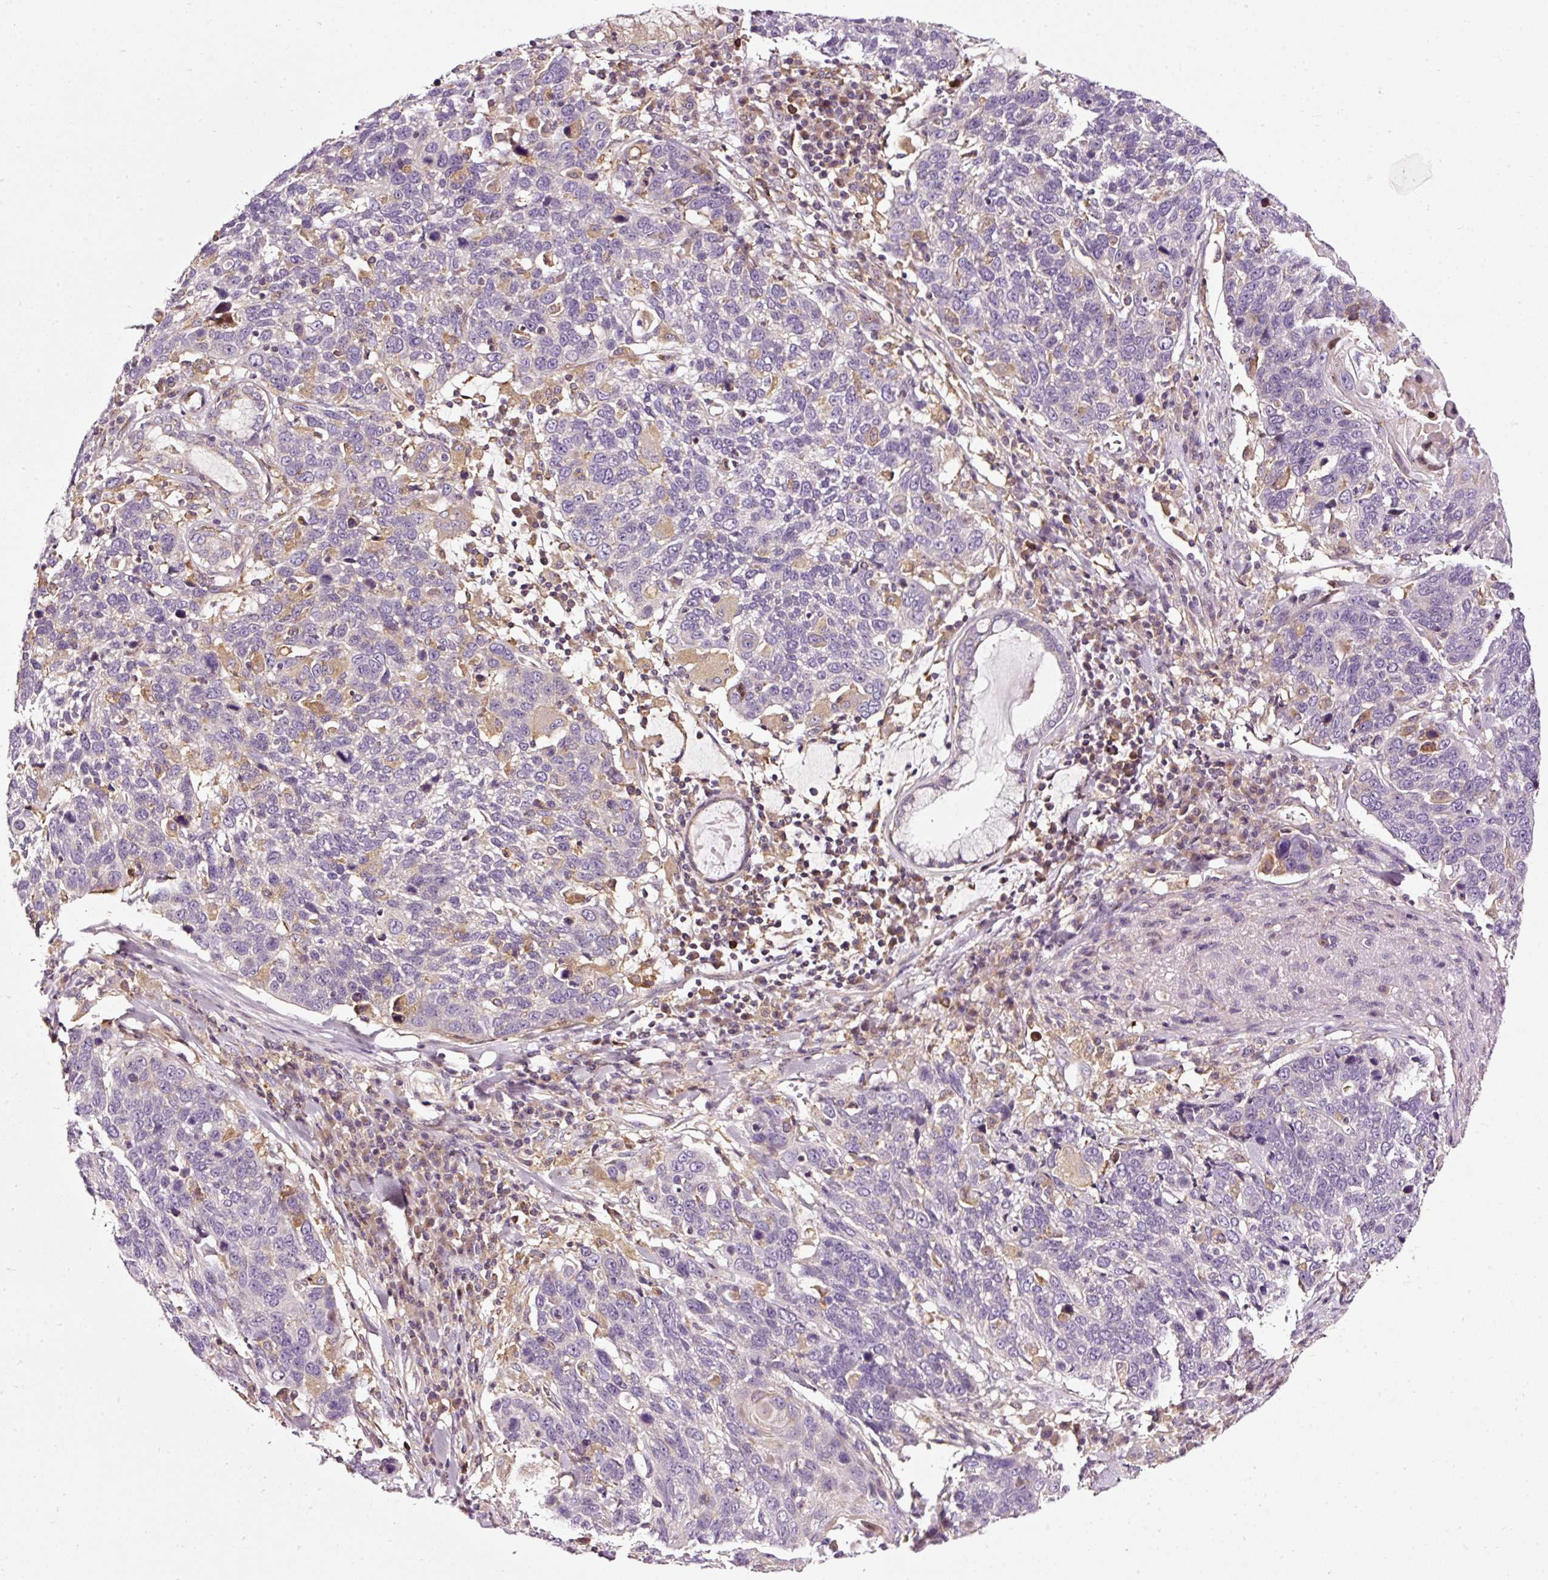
{"staining": {"intensity": "negative", "quantity": "none", "location": "none"}, "tissue": "lung cancer", "cell_type": "Tumor cells", "image_type": "cancer", "snomed": [{"axis": "morphology", "description": "Squamous cell carcinoma, NOS"}, {"axis": "topography", "description": "Lung"}], "caption": "The photomicrograph exhibits no staining of tumor cells in lung cancer.", "gene": "NAPA", "patient": {"sex": "male", "age": 66}}